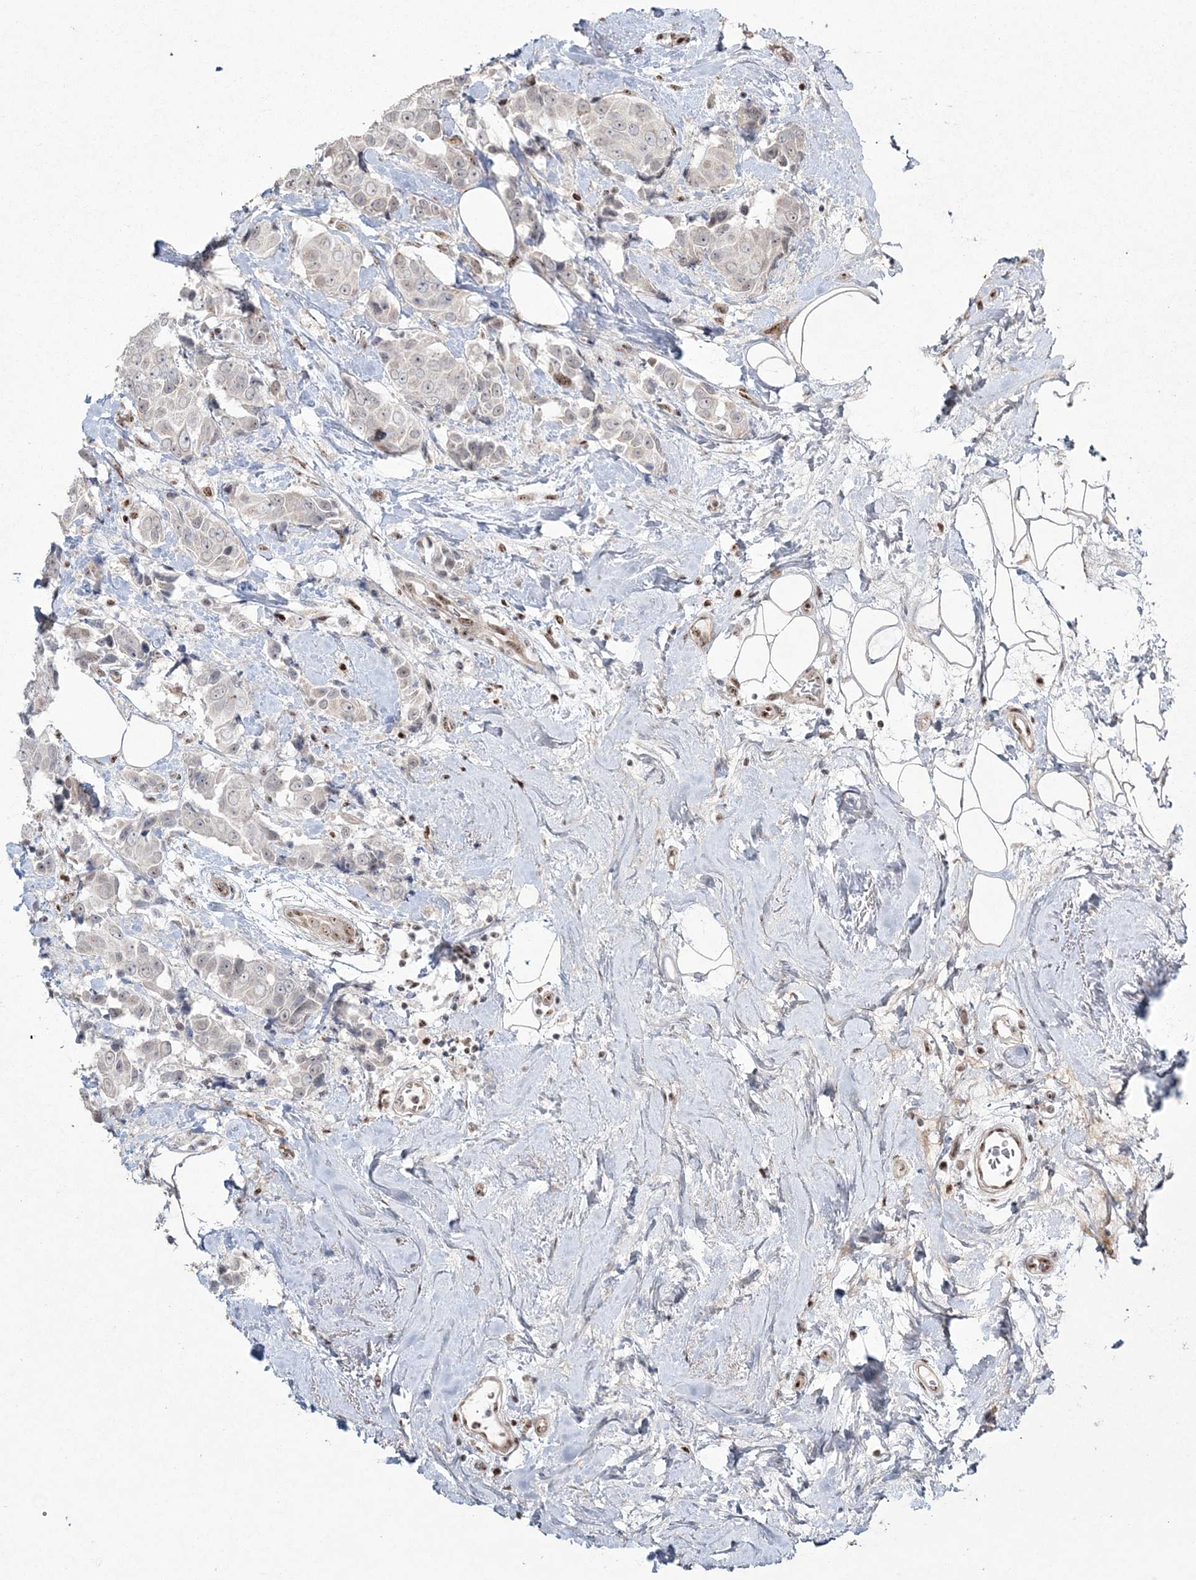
{"staining": {"intensity": "negative", "quantity": "none", "location": "none"}, "tissue": "breast cancer", "cell_type": "Tumor cells", "image_type": "cancer", "snomed": [{"axis": "morphology", "description": "Normal tissue, NOS"}, {"axis": "morphology", "description": "Duct carcinoma"}, {"axis": "topography", "description": "Breast"}], "caption": "A high-resolution photomicrograph shows IHC staining of breast cancer (infiltrating ductal carcinoma), which reveals no significant positivity in tumor cells.", "gene": "RBM17", "patient": {"sex": "female", "age": 39}}